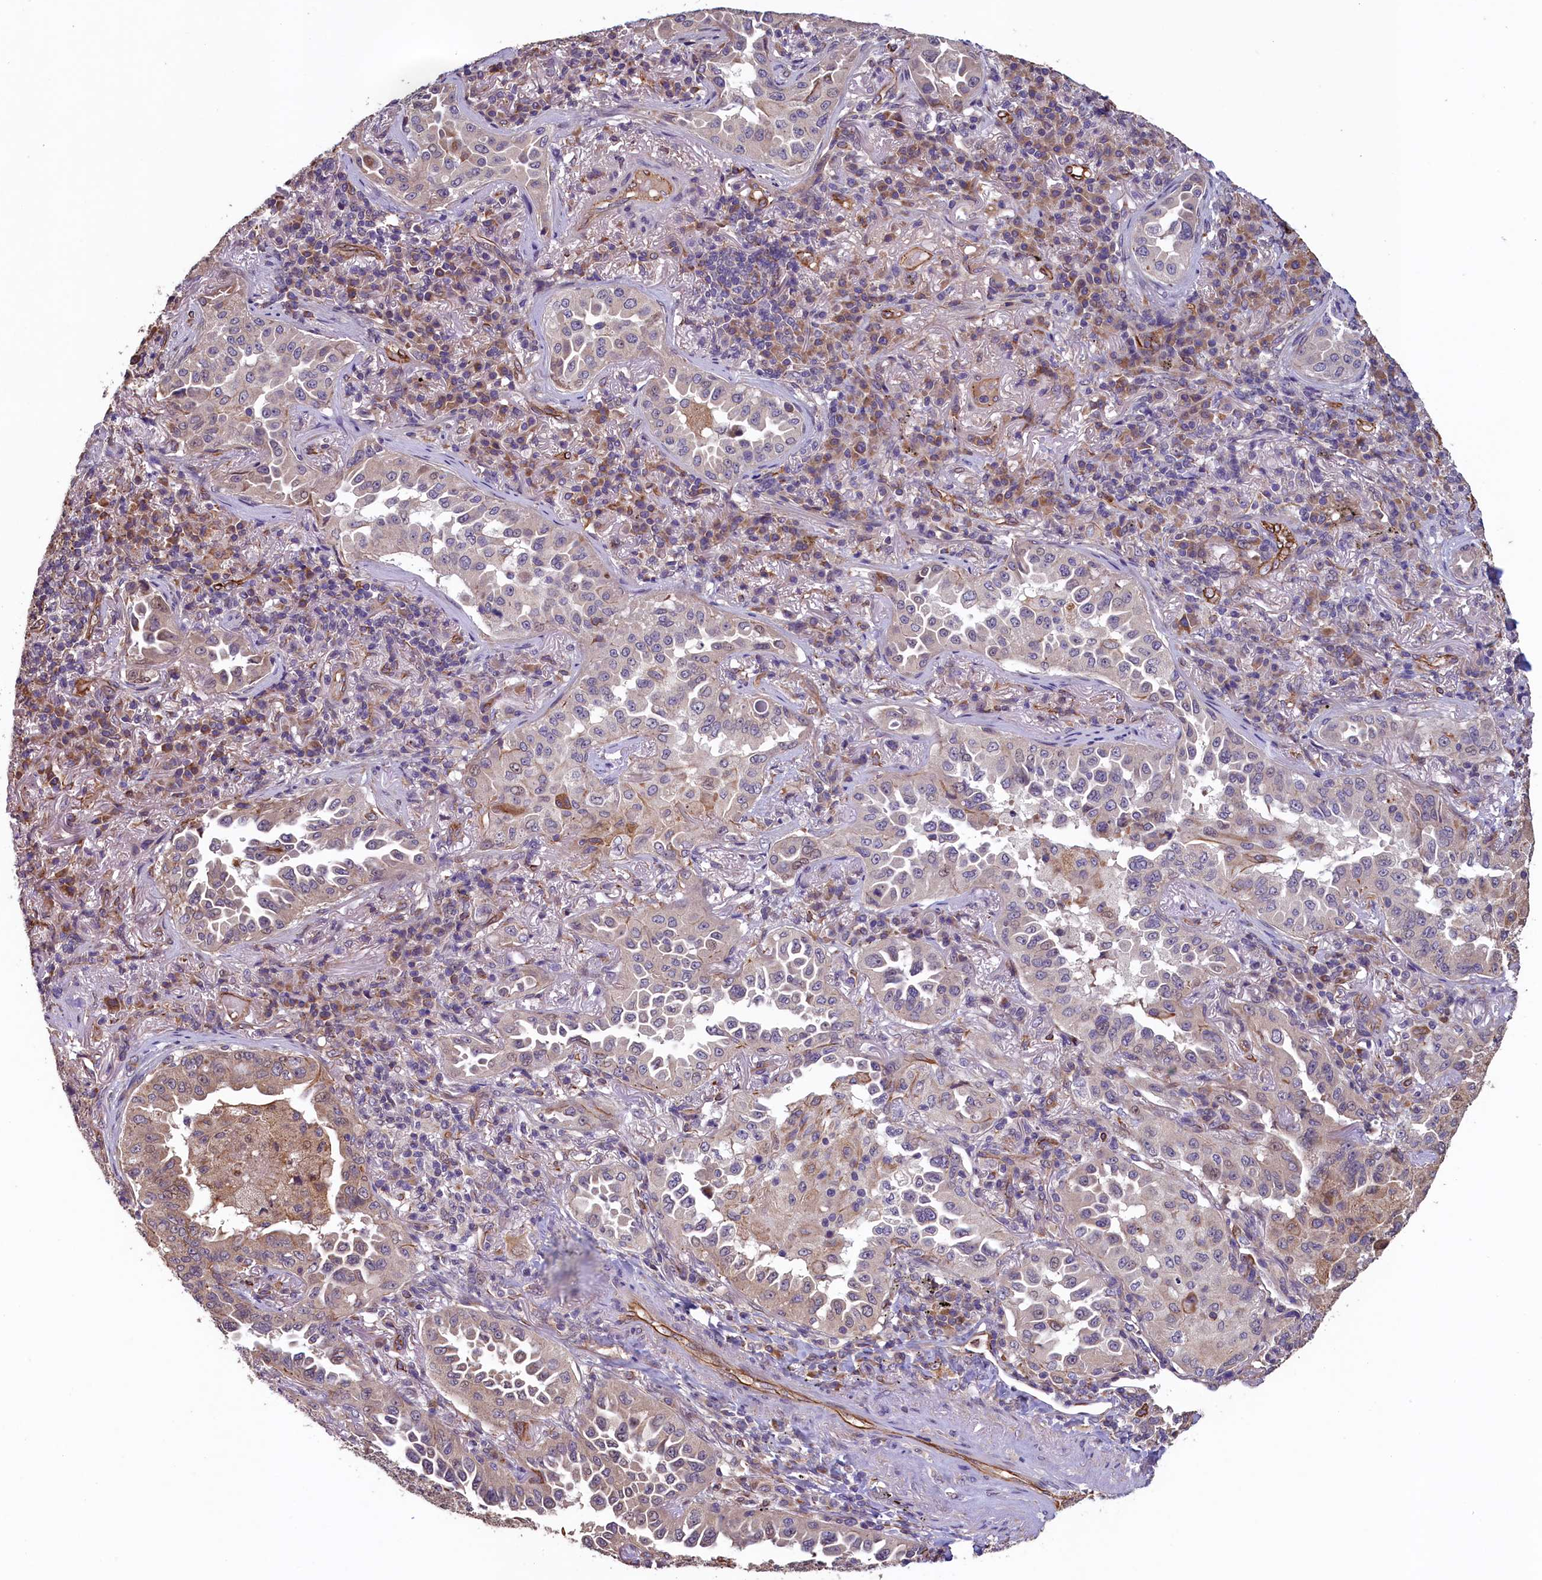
{"staining": {"intensity": "weak", "quantity": "<25%", "location": "cytoplasmic/membranous"}, "tissue": "lung cancer", "cell_type": "Tumor cells", "image_type": "cancer", "snomed": [{"axis": "morphology", "description": "Adenocarcinoma, NOS"}, {"axis": "topography", "description": "Lung"}], "caption": "The IHC histopathology image has no significant positivity in tumor cells of lung cancer tissue.", "gene": "ACSBG1", "patient": {"sex": "female", "age": 69}}